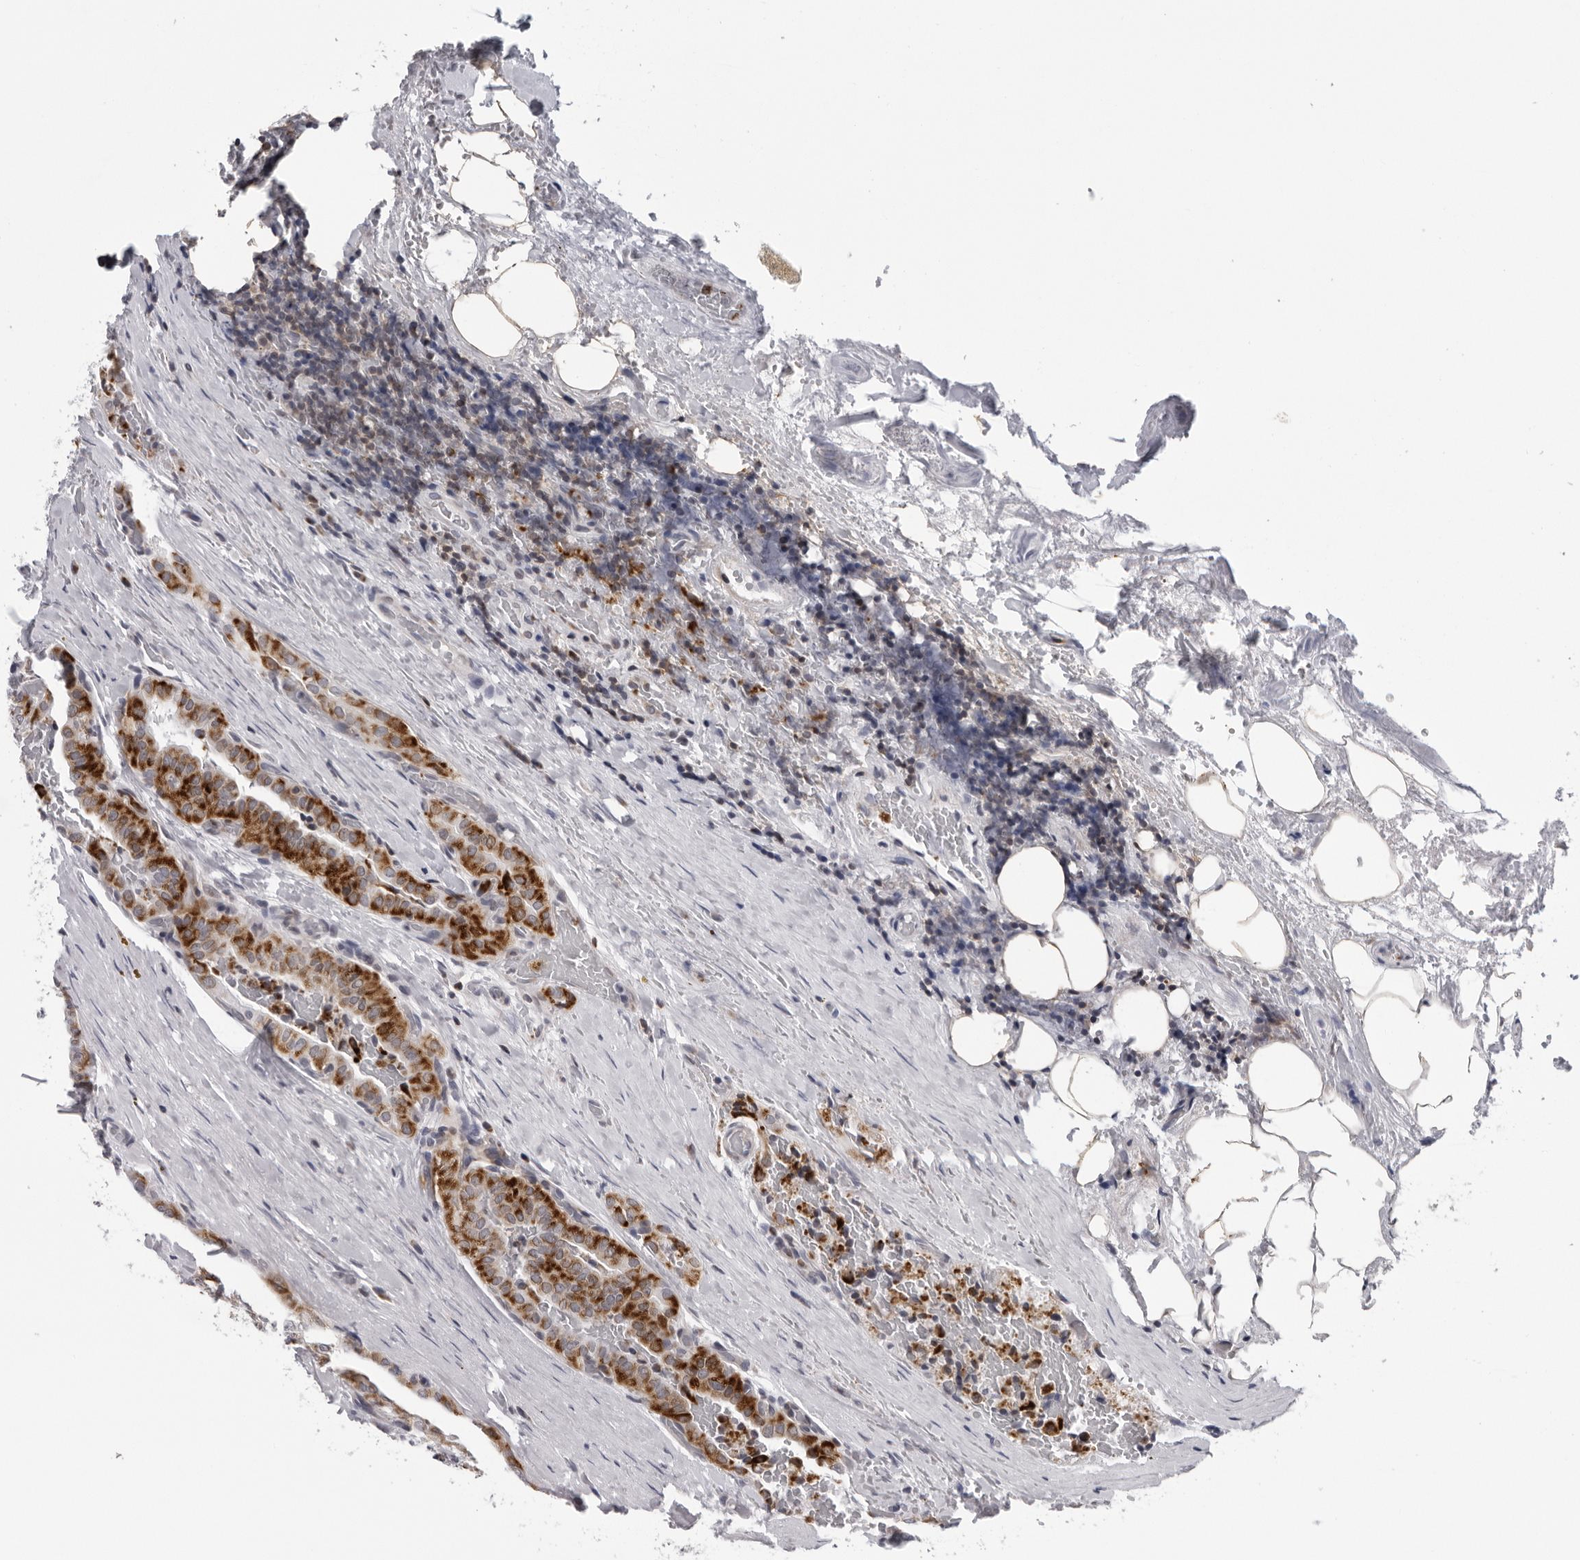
{"staining": {"intensity": "strong", "quantity": ">75%", "location": "cytoplasmic/membranous"}, "tissue": "thyroid cancer", "cell_type": "Tumor cells", "image_type": "cancer", "snomed": [{"axis": "morphology", "description": "Papillary adenocarcinoma, NOS"}, {"axis": "topography", "description": "Thyroid gland"}], "caption": "DAB (3,3'-diaminobenzidine) immunohistochemical staining of thyroid papillary adenocarcinoma shows strong cytoplasmic/membranous protein expression in approximately >75% of tumor cells. (DAB (3,3'-diaminobenzidine) IHC with brightfield microscopy, high magnification).", "gene": "CPT2", "patient": {"sex": "male", "age": 77}}